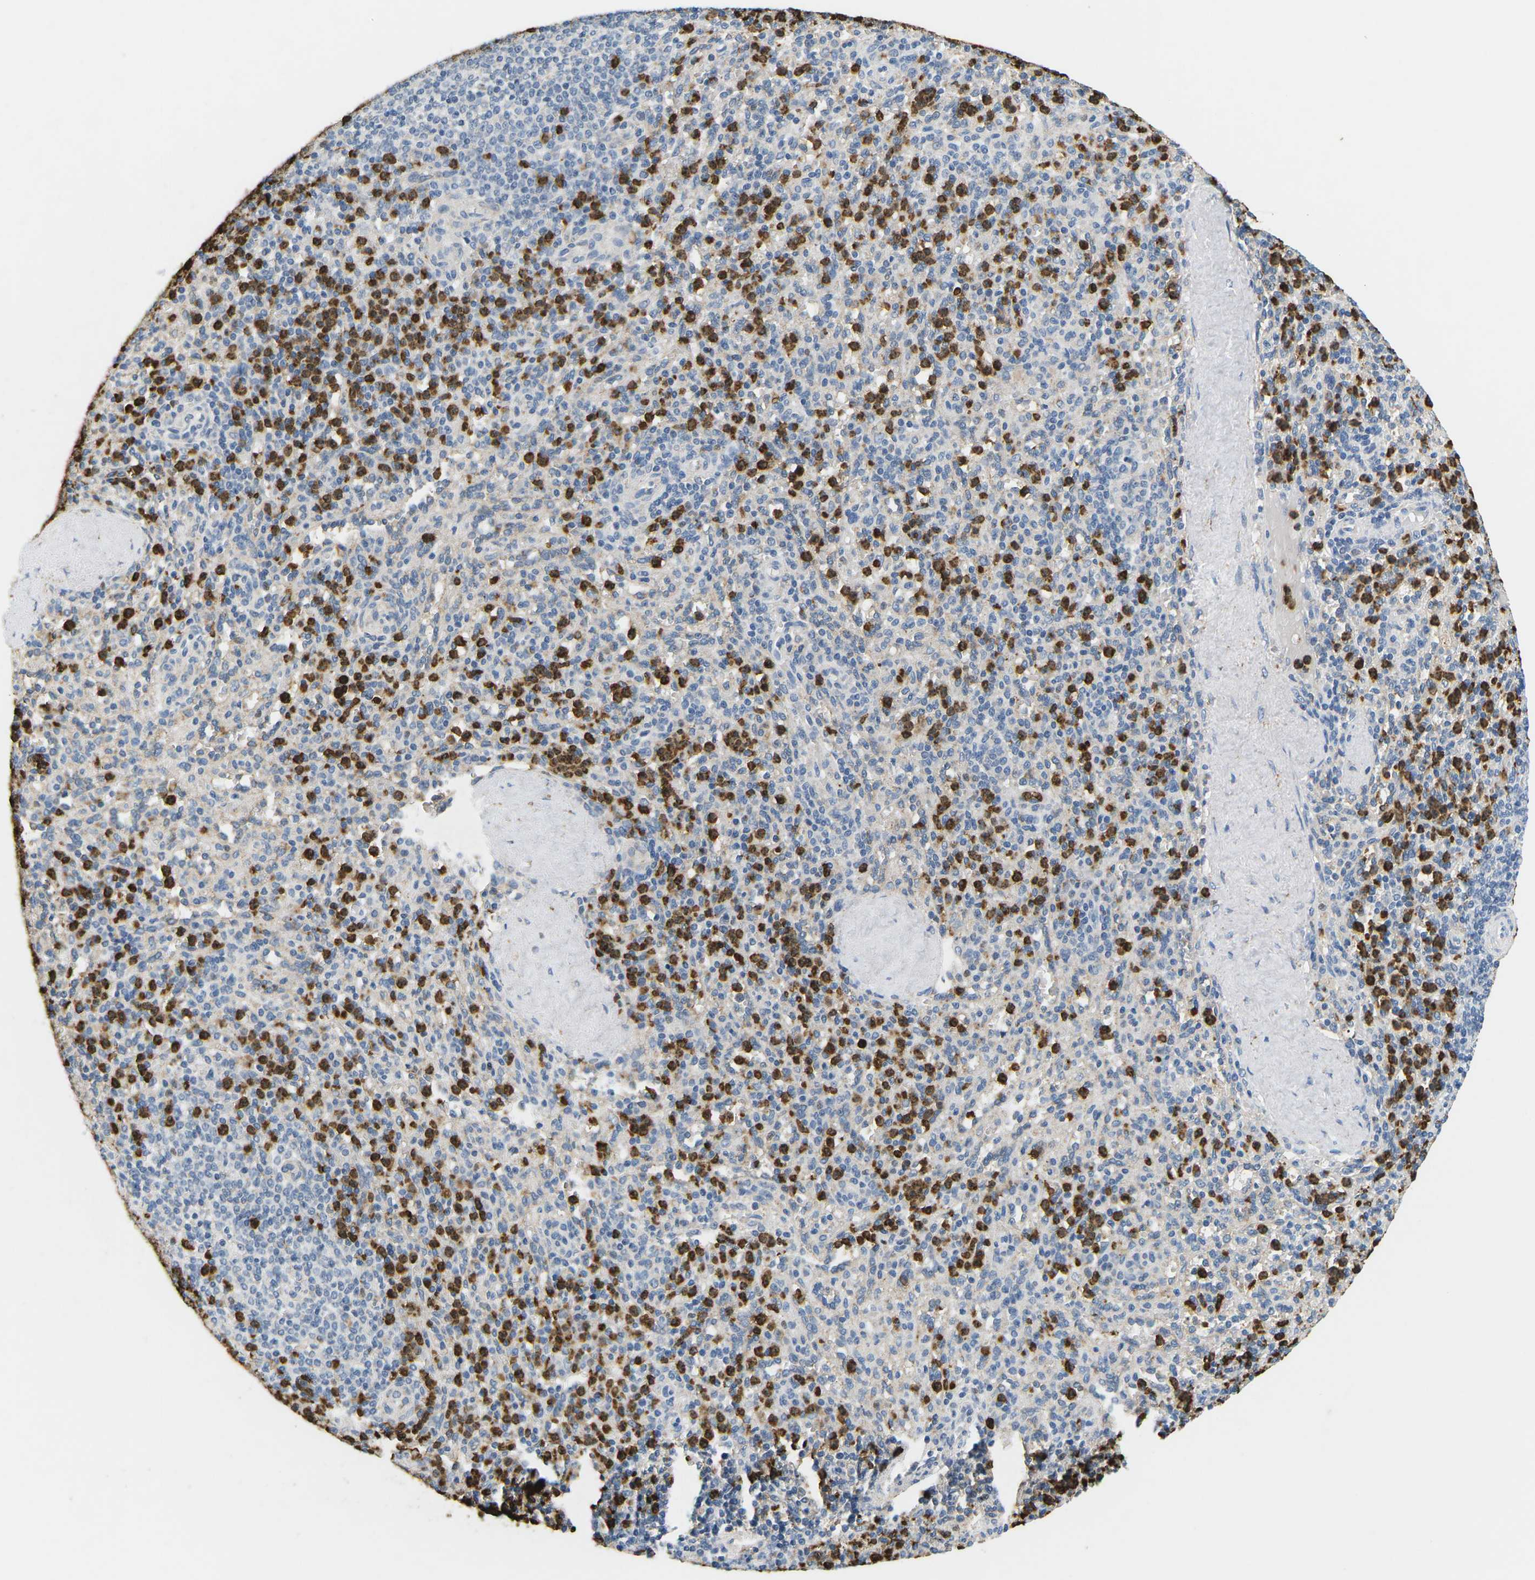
{"staining": {"intensity": "strong", "quantity": "25%-75%", "location": "cytoplasmic/membranous"}, "tissue": "spleen", "cell_type": "Cells in red pulp", "image_type": "normal", "snomed": [{"axis": "morphology", "description": "Normal tissue, NOS"}, {"axis": "topography", "description": "Spleen"}], "caption": "Immunohistochemistry (DAB) staining of benign spleen displays strong cytoplasmic/membranous protein positivity in about 25%-75% of cells in red pulp.", "gene": "ADM", "patient": {"sex": "male", "age": 36}}